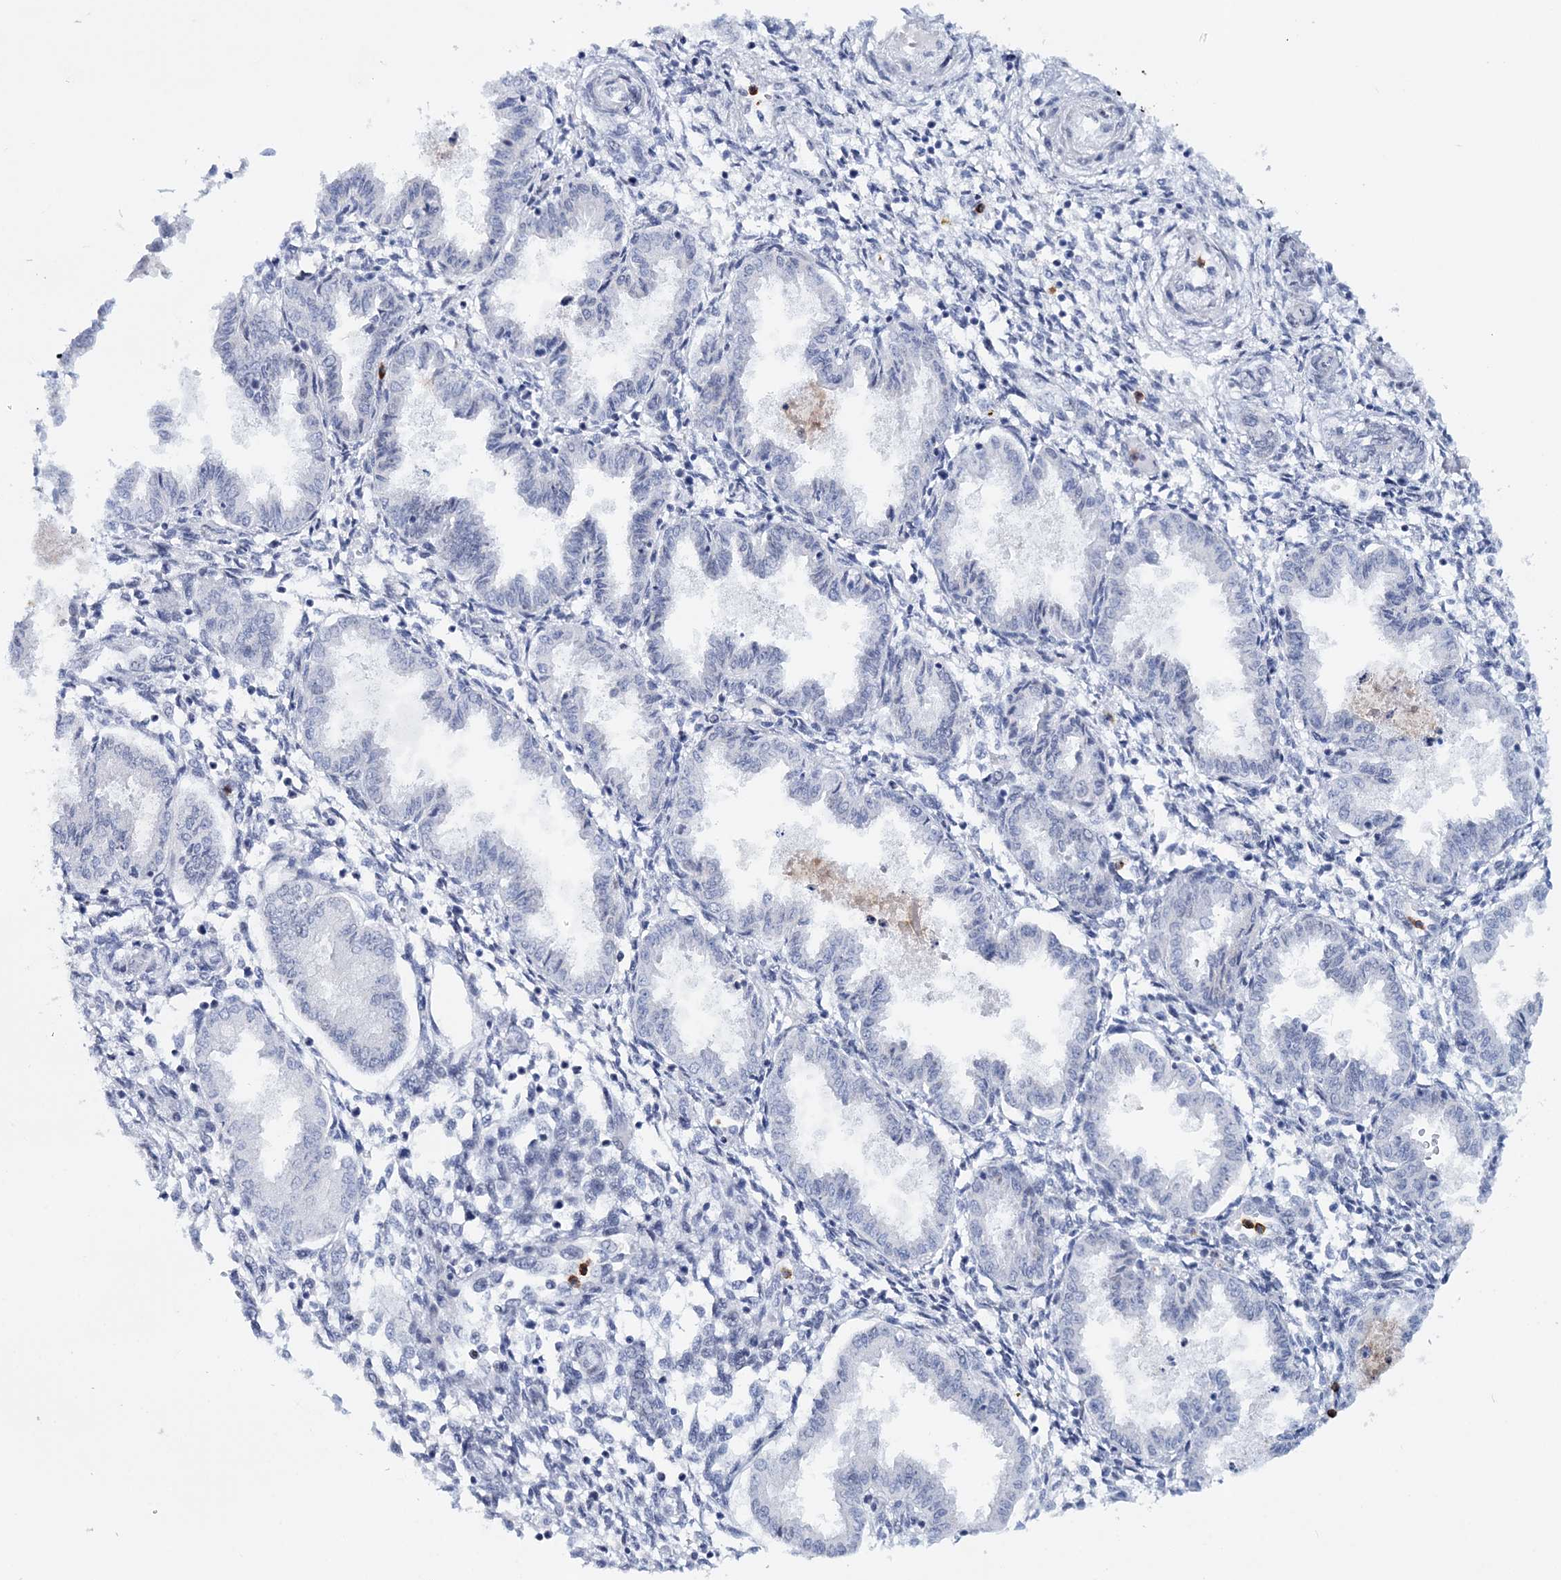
{"staining": {"intensity": "negative", "quantity": "none", "location": "none"}, "tissue": "endometrium", "cell_type": "Cells in endometrial stroma", "image_type": "normal", "snomed": [{"axis": "morphology", "description": "Normal tissue, NOS"}, {"axis": "topography", "description": "Endometrium"}], "caption": "Immunohistochemical staining of normal human endometrium reveals no significant expression in cells in endometrial stroma. (DAB (3,3'-diaminobenzidine) immunohistochemistry (IHC), high magnification).", "gene": "ASCL4", "patient": {"sex": "female", "age": 33}}